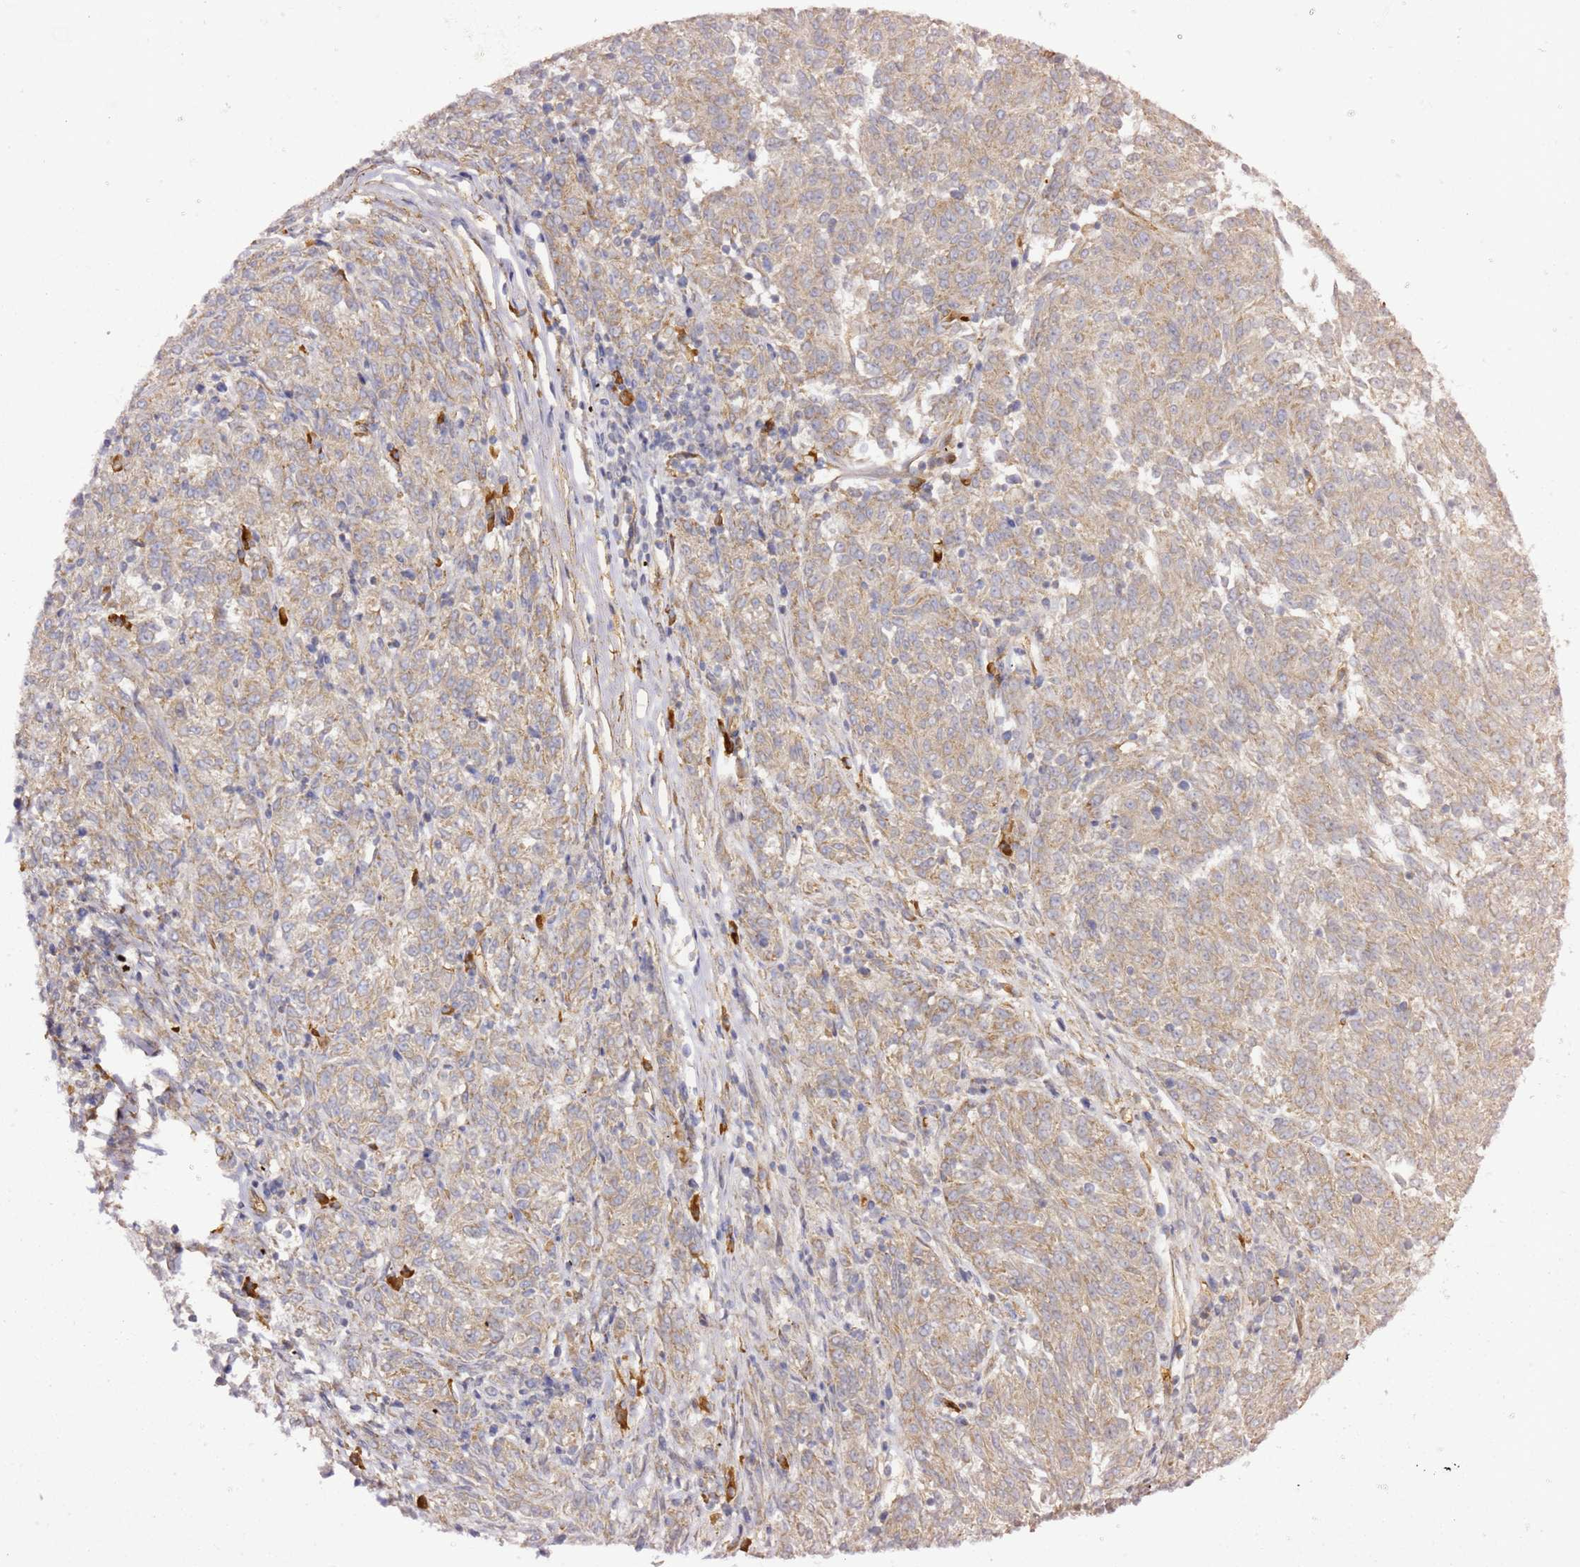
{"staining": {"intensity": "weak", "quantity": ">75%", "location": "cytoplasmic/membranous"}, "tissue": "melanoma", "cell_type": "Tumor cells", "image_type": "cancer", "snomed": [{"axis": "morphology", "description": "Malignant melanoma, NOS"}, {"axis": "topography", "description": "Skin"}], "caption": "The micrograph shows a brown stain indicating the presence of a protein in the cytoplasmic/membranous of tumor cells in melanoma.", "gene": "KIF7", "patient": {"sex": "female", "age": 72}}